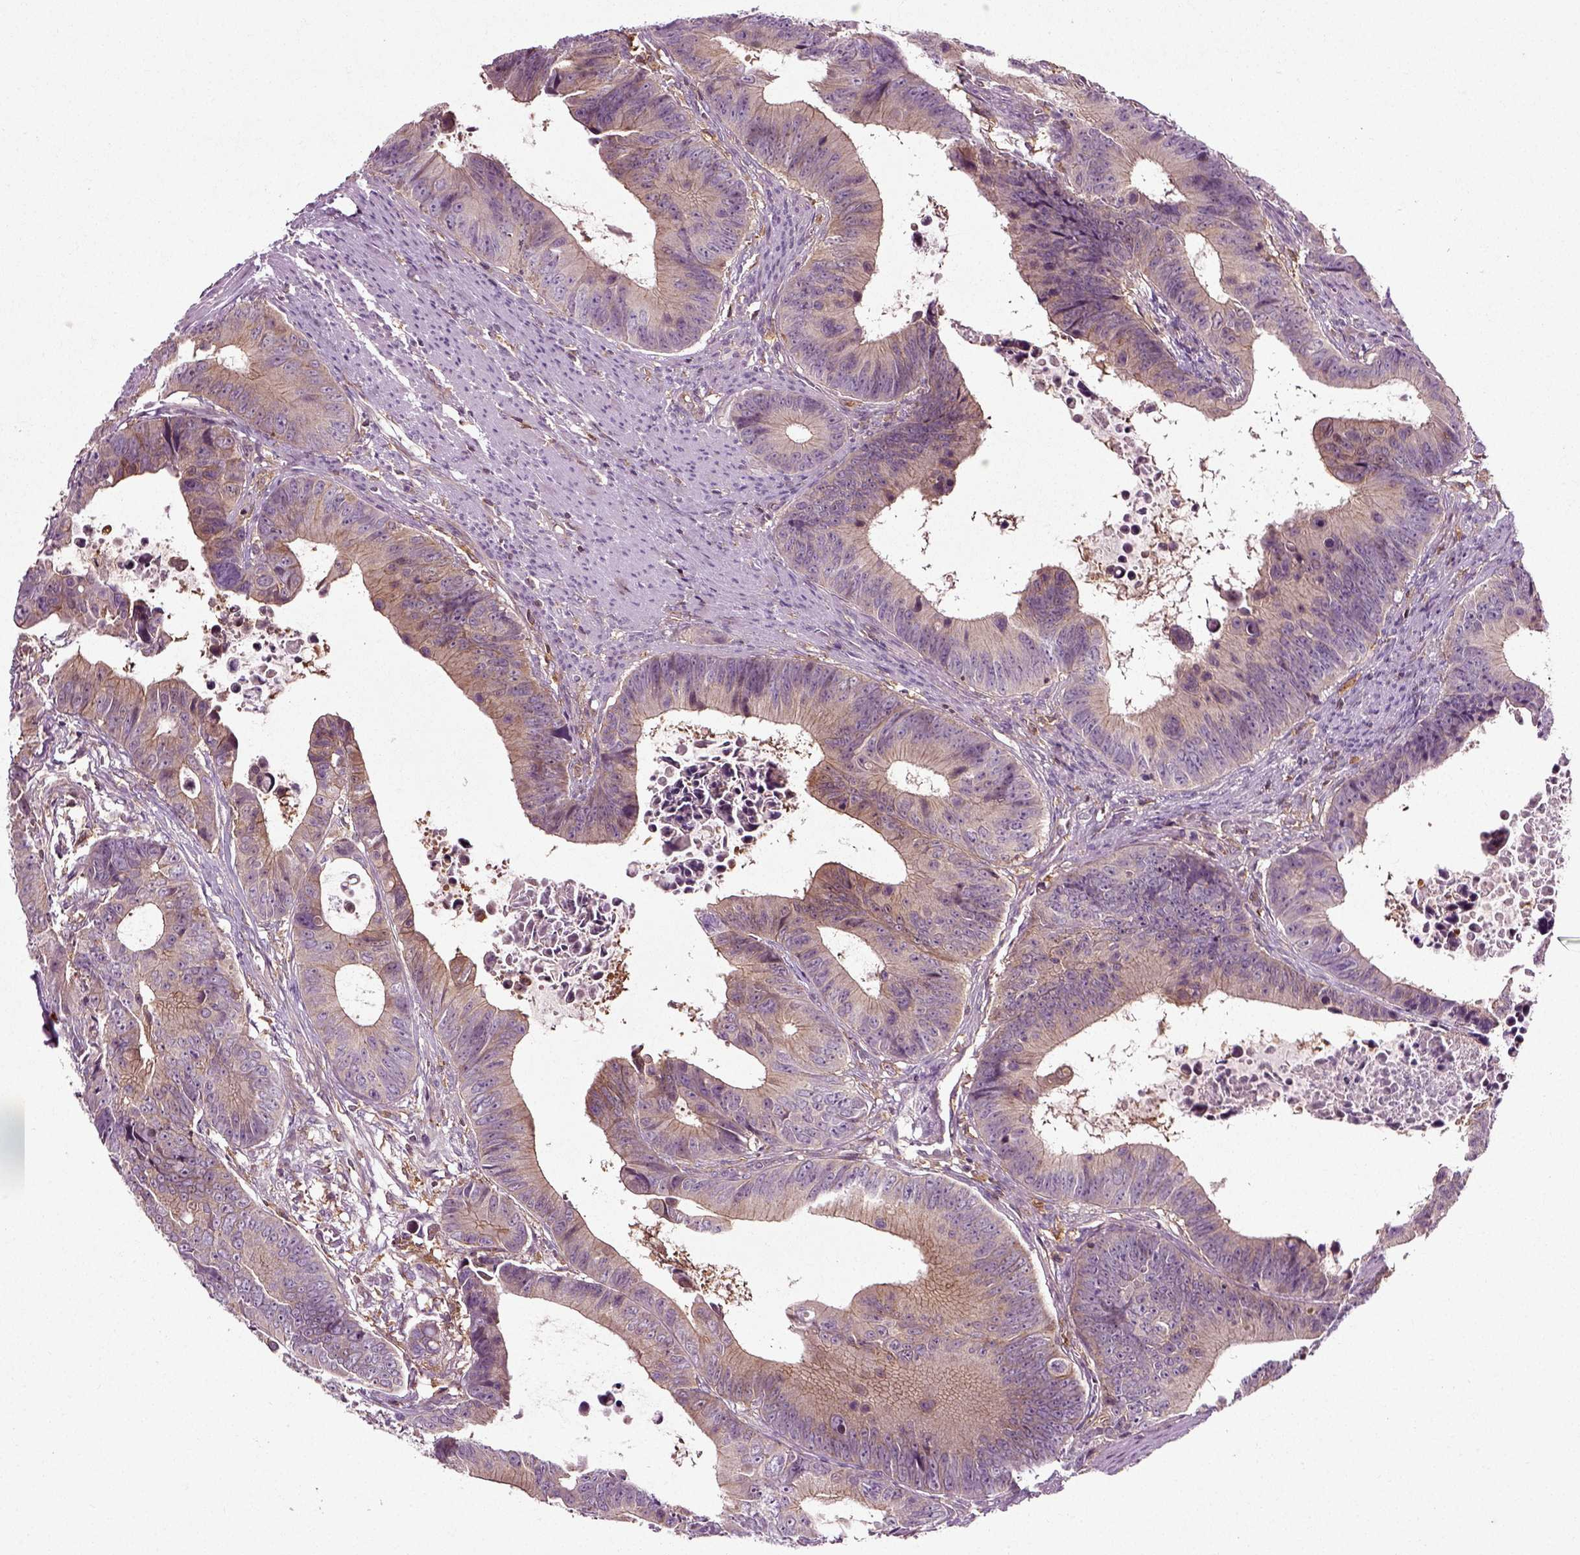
{"staining": {"intensity": "moderate", "quantity": "<25%", "location": "cytoplasmic/membranous"}, "tissue": "colorectal cancer", "cell_type": "Tumor cells", "image_type": "cancer", "snomed": [{"axis": "morphology", "description": "Adenocarcinoma, NOS"}, {"axis": "topography", "description": "Colon"}], "caption": "IHC staining of colorectal cancer, which reveals low levels of moderate cytoplasmic/membranous positivity in approximately <25% of tumor cells indicating moderate cytoplasmic/membranous protein positivity. The staining was performed using DAB (3,3'-diaminobenzidine) (brown) for protein detection and nuclei were counterstained in hematoxylin (blue).", "gene": "RHOF", "patient": {"sex": "female", "age": 87}}